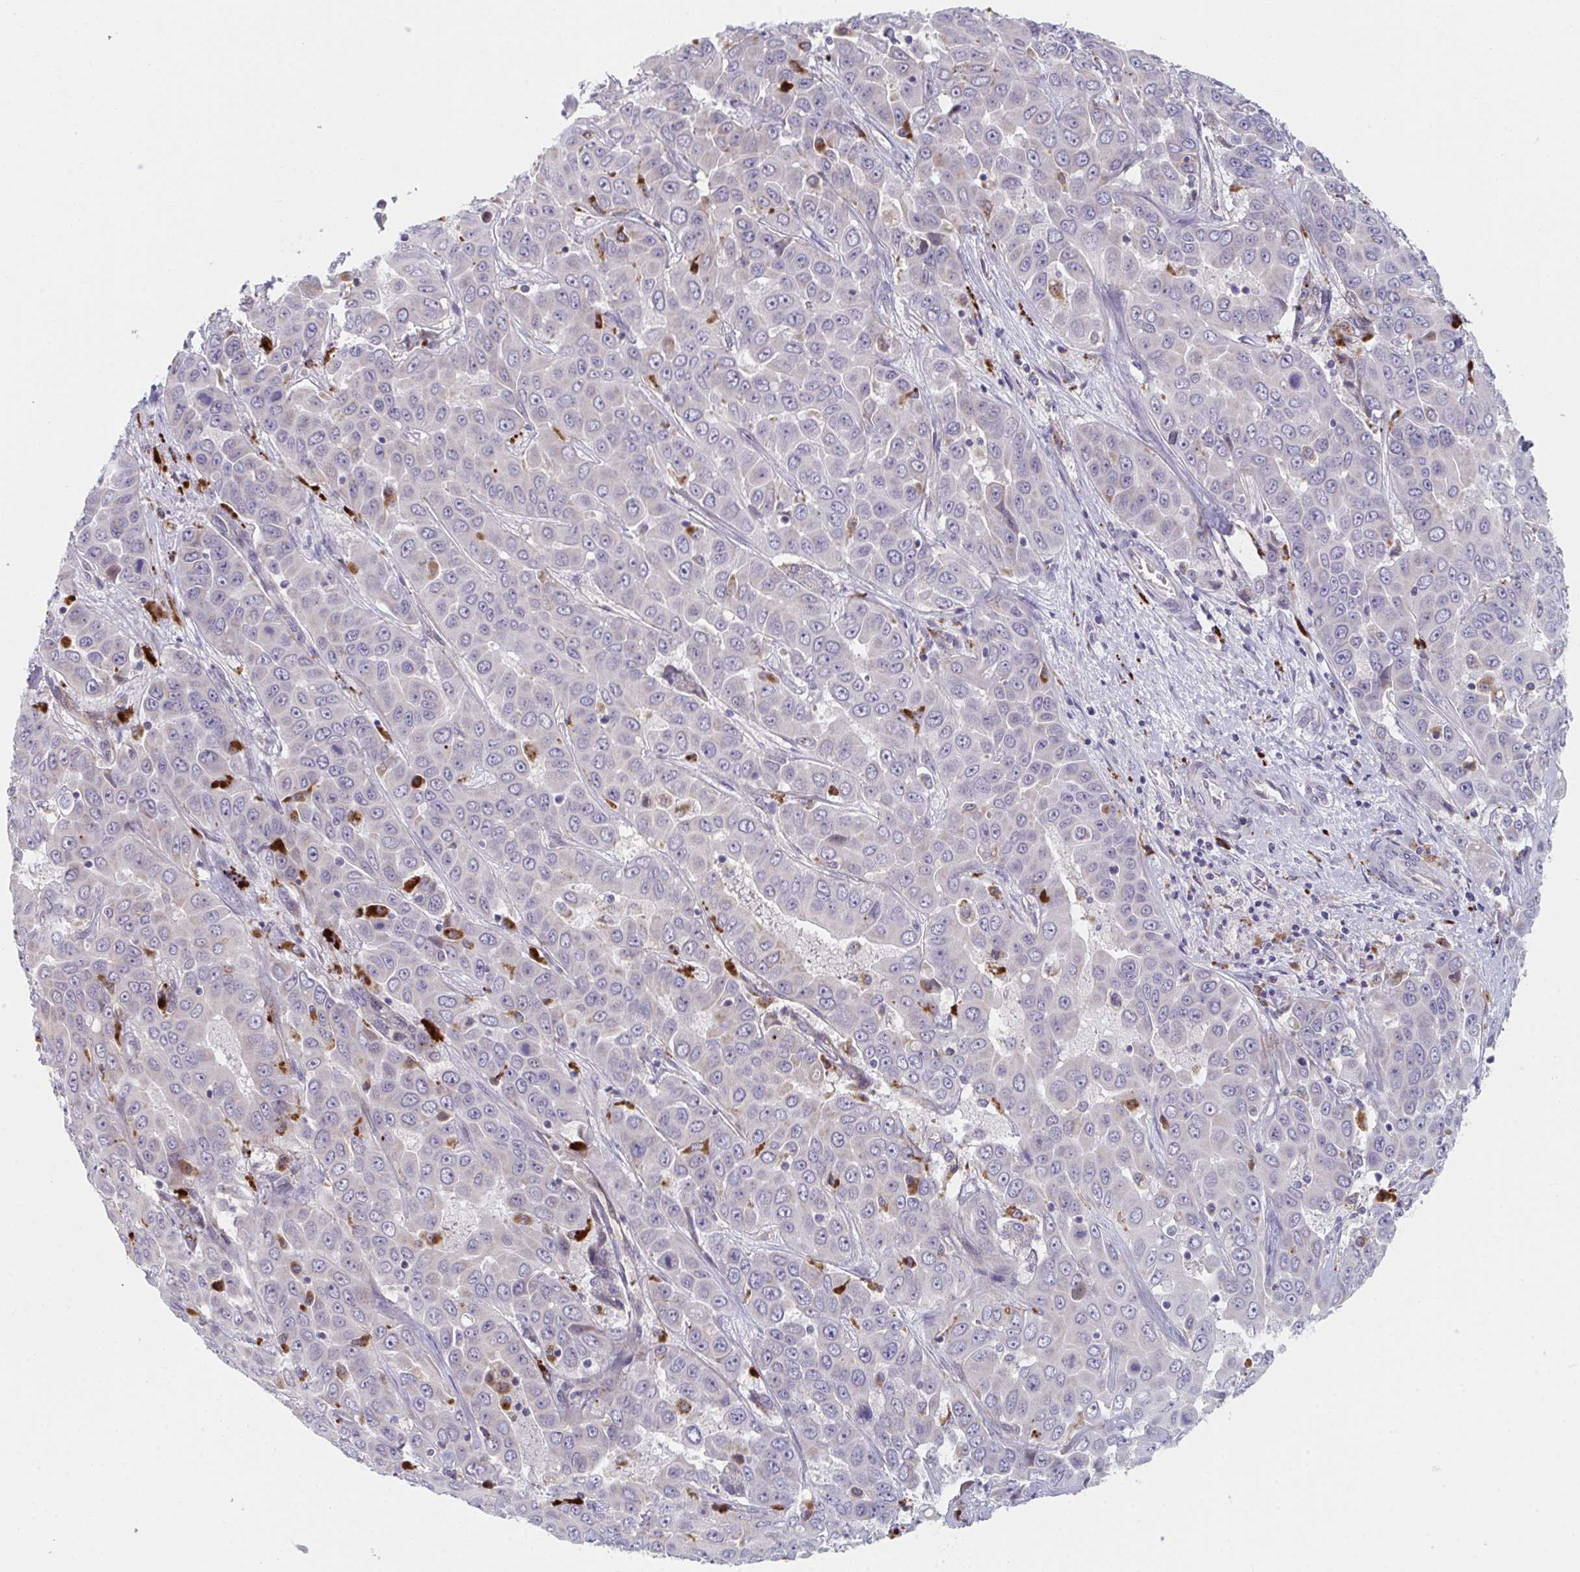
{"staining": {"intensity": "negative", "quantity": "none", "location": "none"}, "tissue": "liver cancer", "cell_type": "Tumor cells", "image_type": "cancer", "snomed": [{"axis": "morphology", "description": "Cholangiocarcinoma"}, {"axis": "topography", "description": "Liver"}], "caption": "The micrograph reveals no staining of tumor cells in liver cholangiocarcinoma.", "gene": "VWDE", "patient": {"sex": "female", "age": 52}}